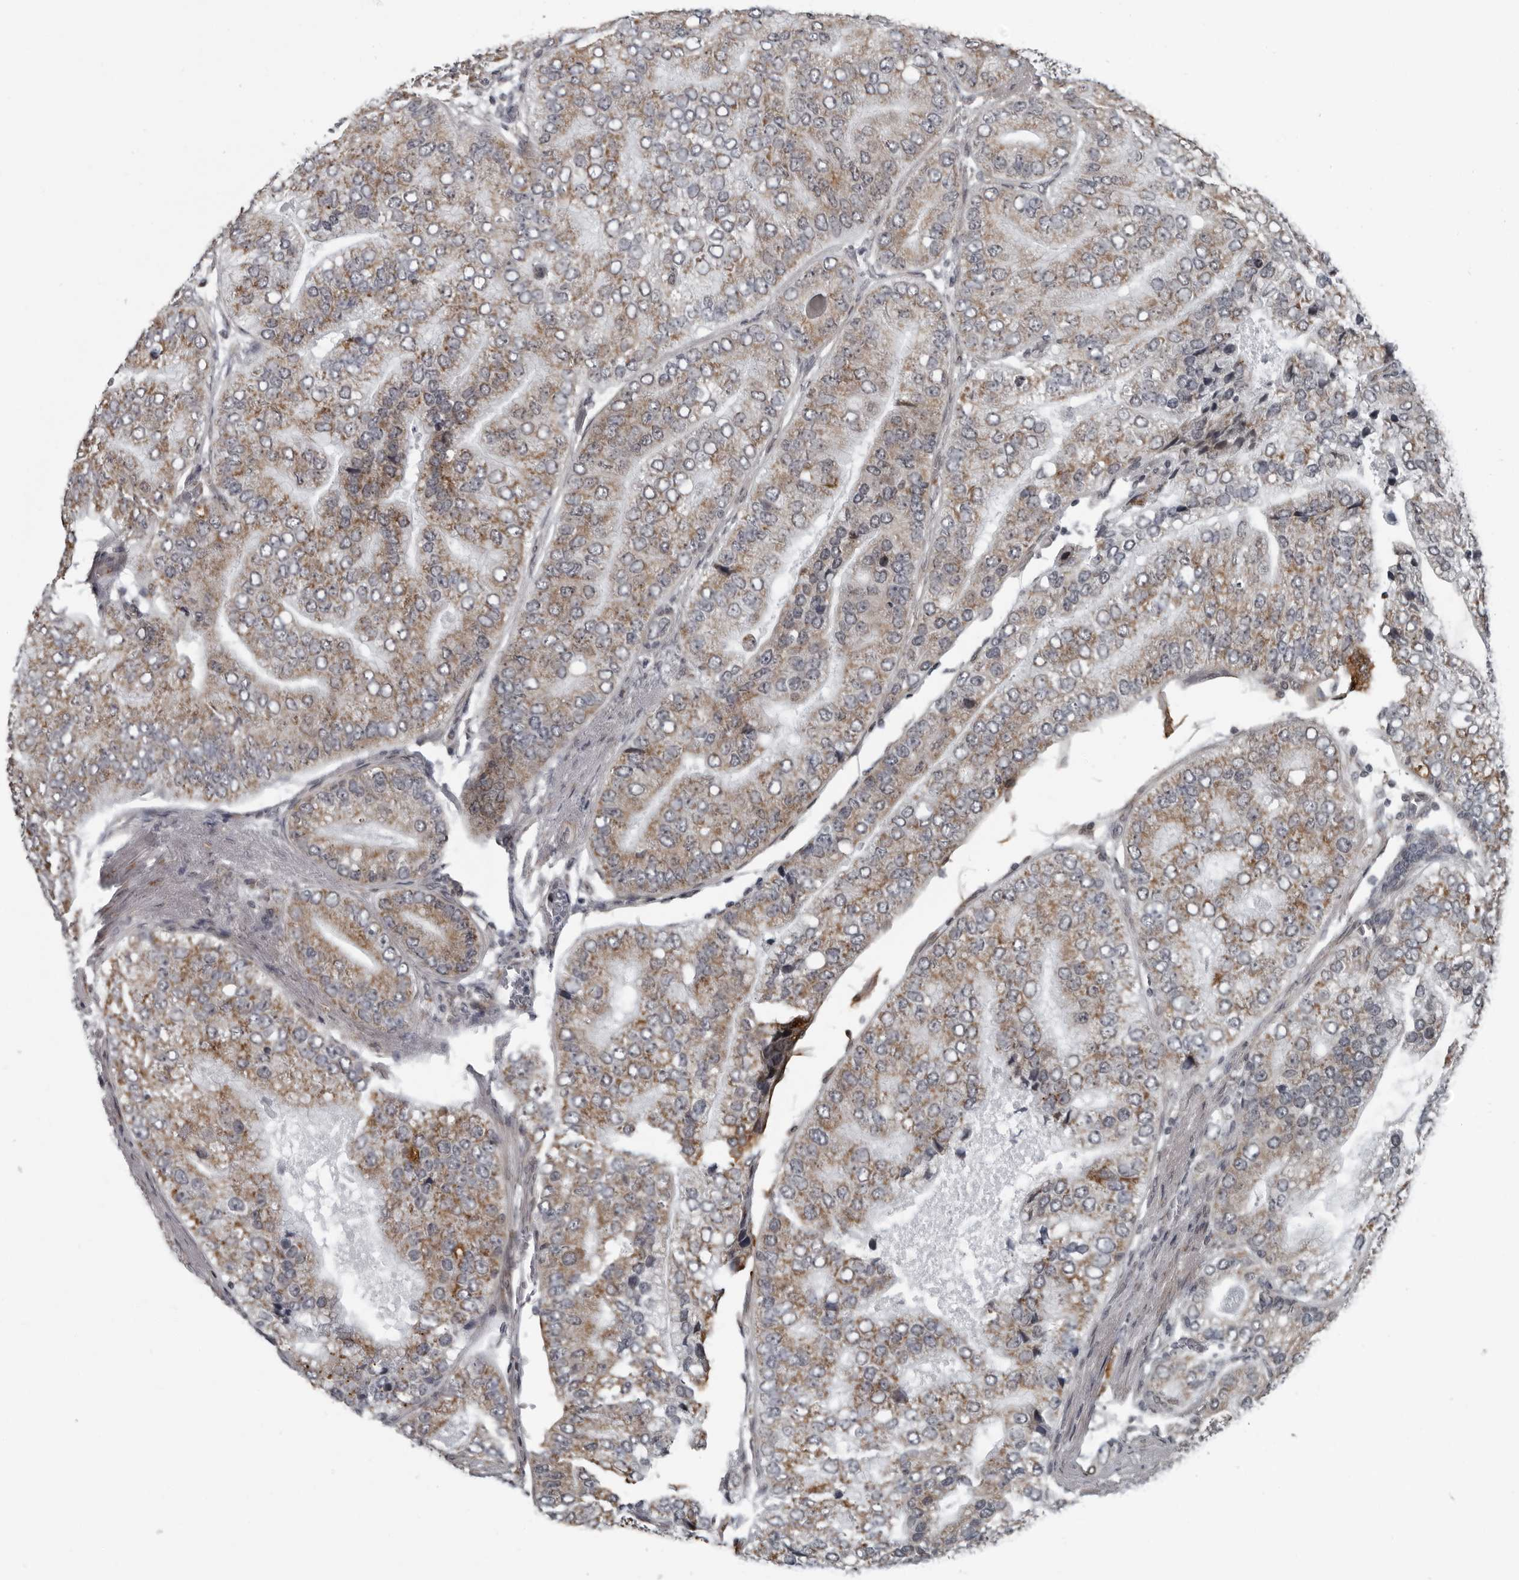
{"staining": {"intensity": "moderate", "quantity": ">75%", "location": "cytoplasmic/membranous"}, "tissue": "prostate cancer", "cell_type": "Tumor cells", "image_type": "cancer", "snomed": [{"axis": "morphology", "description": "Adenocarcinoma, High grade"}, {"axis": "topography", "description": "Prostate"}], "caption": "The photomicrograph displays immunohistochemical staining of adenocarcinoma (high-grade) (prostate). There is moderate cytoplasmic/membranous expression is identified in approximately >75% of tumor cells. Nuclei are stained in blue.", "gene": "RTCA", "patient": {"sex": "male", "age": 70}}